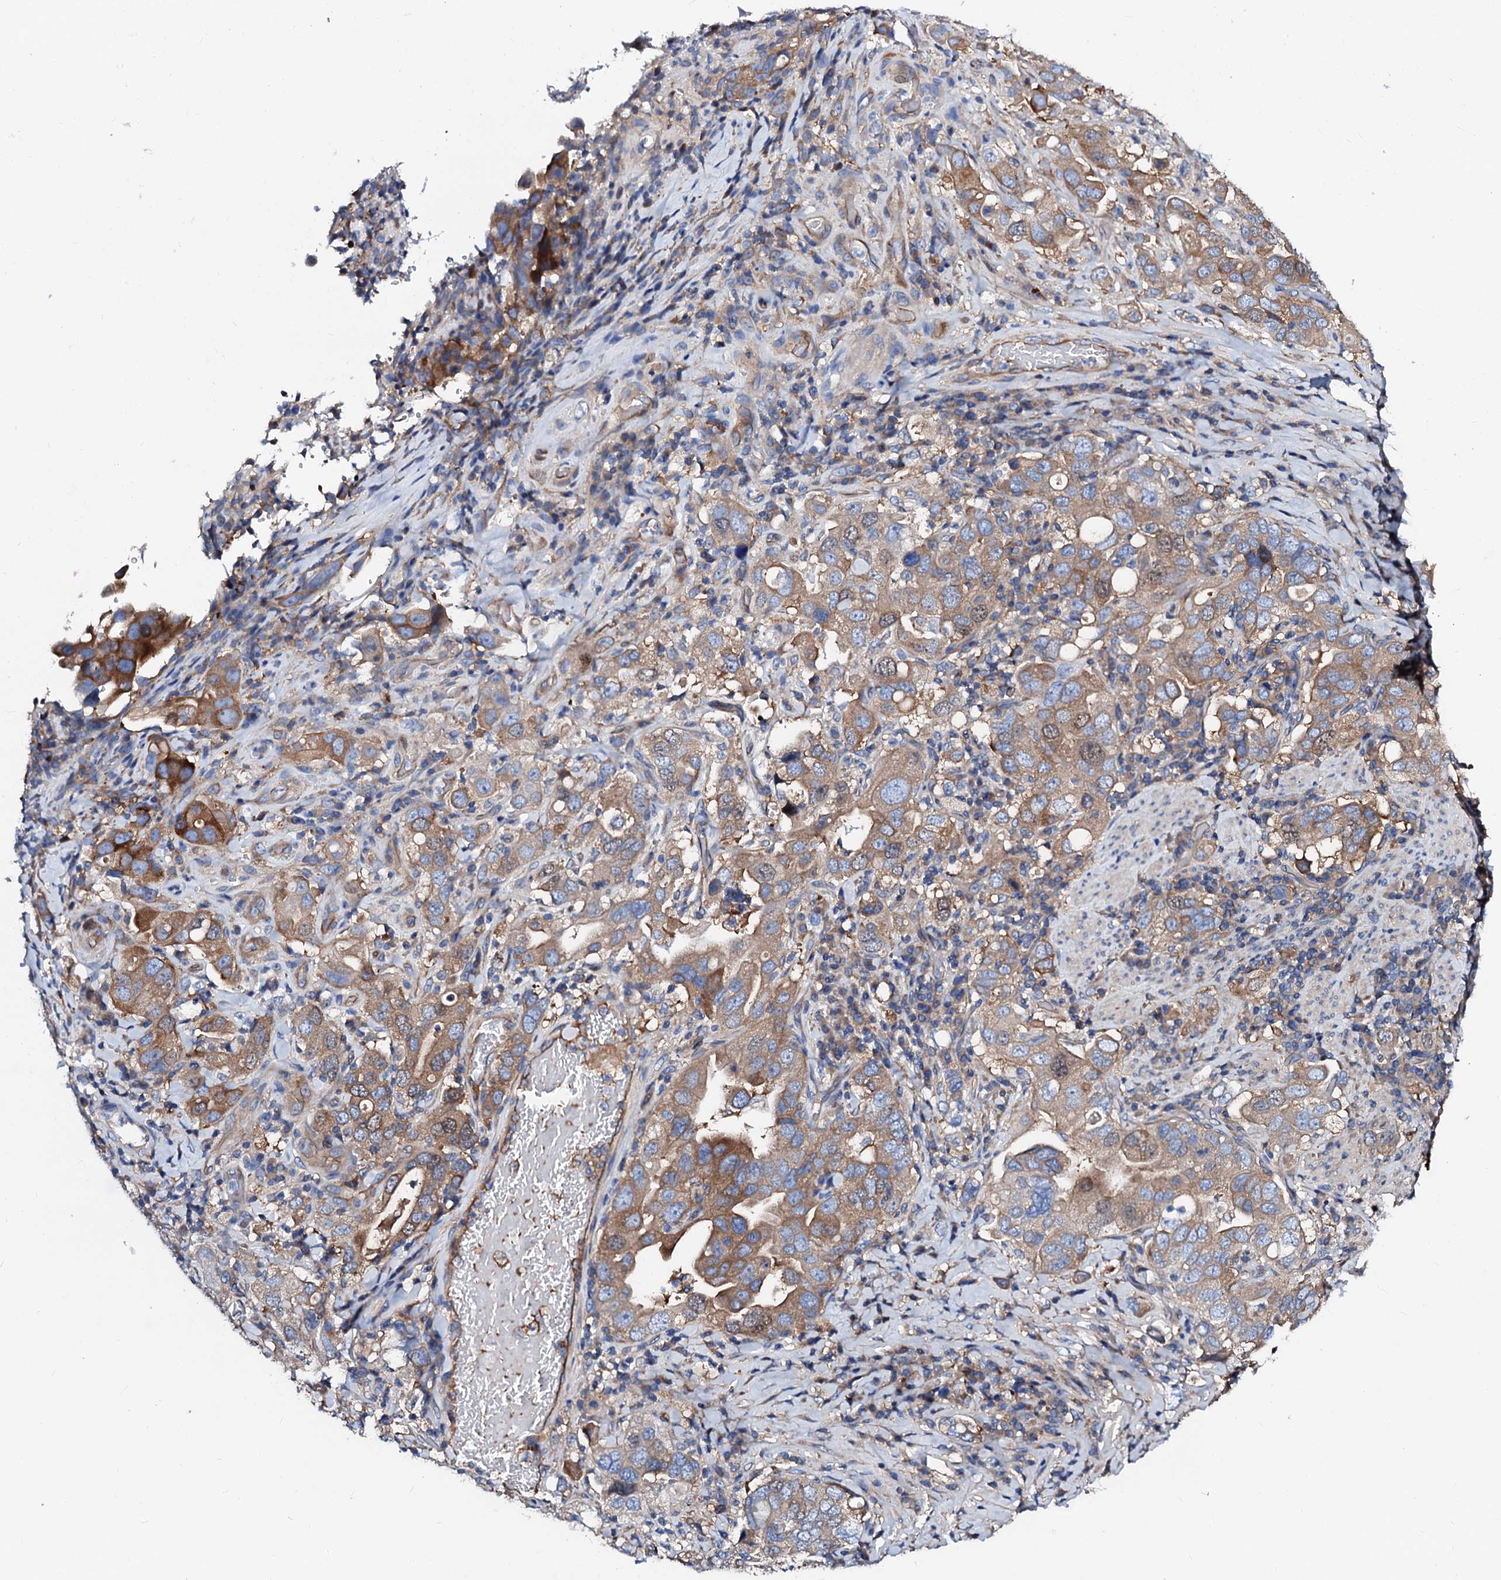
{"staining": {"intensity": "moderate", "quantity": "25%-75%", "location": "cytoplasmic/membranous,nuclear"}, "tissue": "stomach cancer", "cell_type": "Tumor cells", "image_type": "cancer", "snomed": [{"axis": "morphology", "description": "Adenocarcinoma, NOS"}, {"axis": "topography", "description": "Stomach, upper"}], "caption": "There is medium levels of moderate cytoplasmic/membranous and nuclear positivity in tumor cells of stomach cancer, as demonstrated by immunohistochemical staining (brown color).", "gene": "CSKMT", "patient": {"sex": "male", "age": 62}}